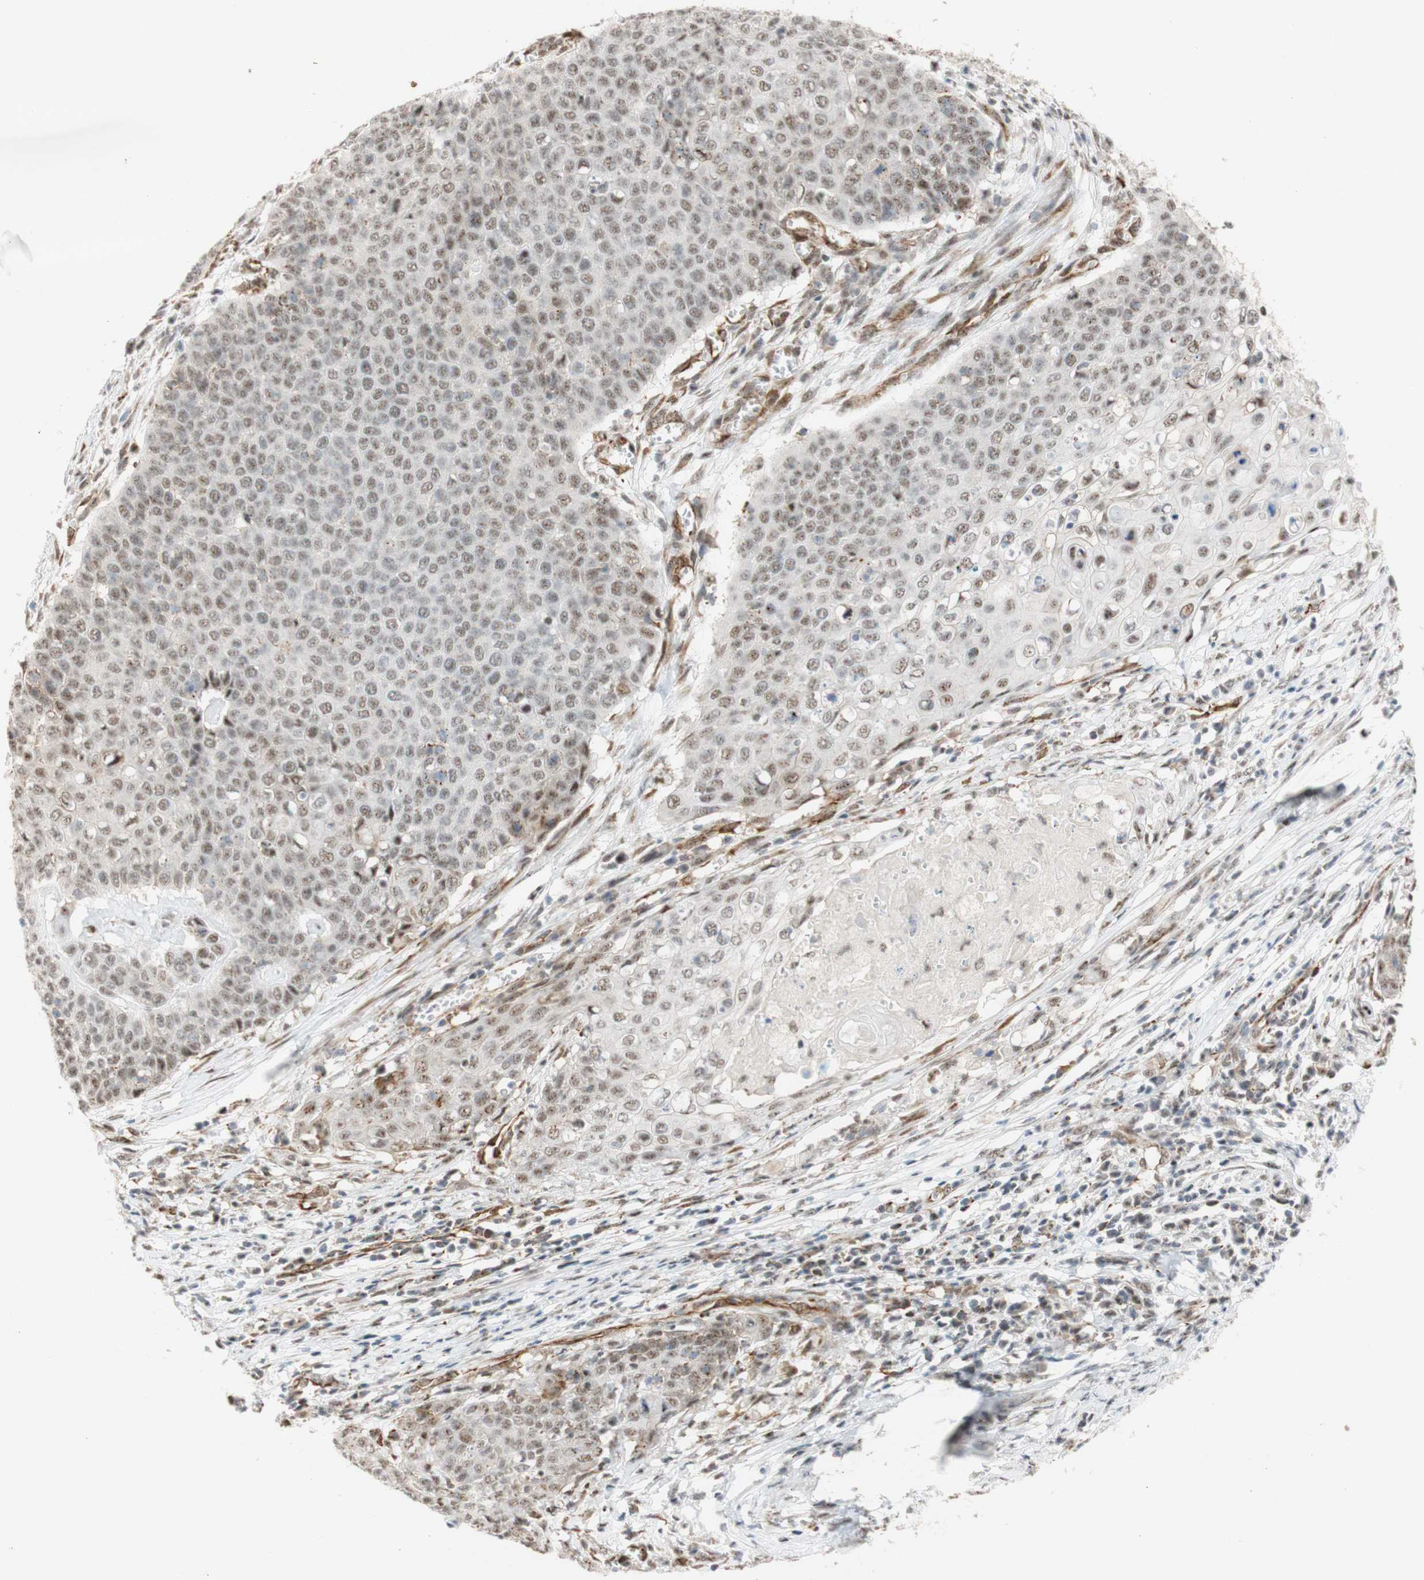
{"staining": {"intensity": "weak", "quantity": "25%-75%", "location": "nuclear"}, "tissue": "cervical cancer", "cell_type": "Tumor cells", "image_type": "cancer", "snomed": [{"axis": "morphology", "description": "Squamous cell carcinoma, NOS"}, {"axis": "topography", "description": "Cervix"}], "caption": "Immunohistochemical staining of human squamous cell carcinoma (cervical) displays weak nuclear protein staining in approximately 25%-75% of tumor cells.", "gene": "SAP18", "patient": {"sex": "female", "age": 39}}